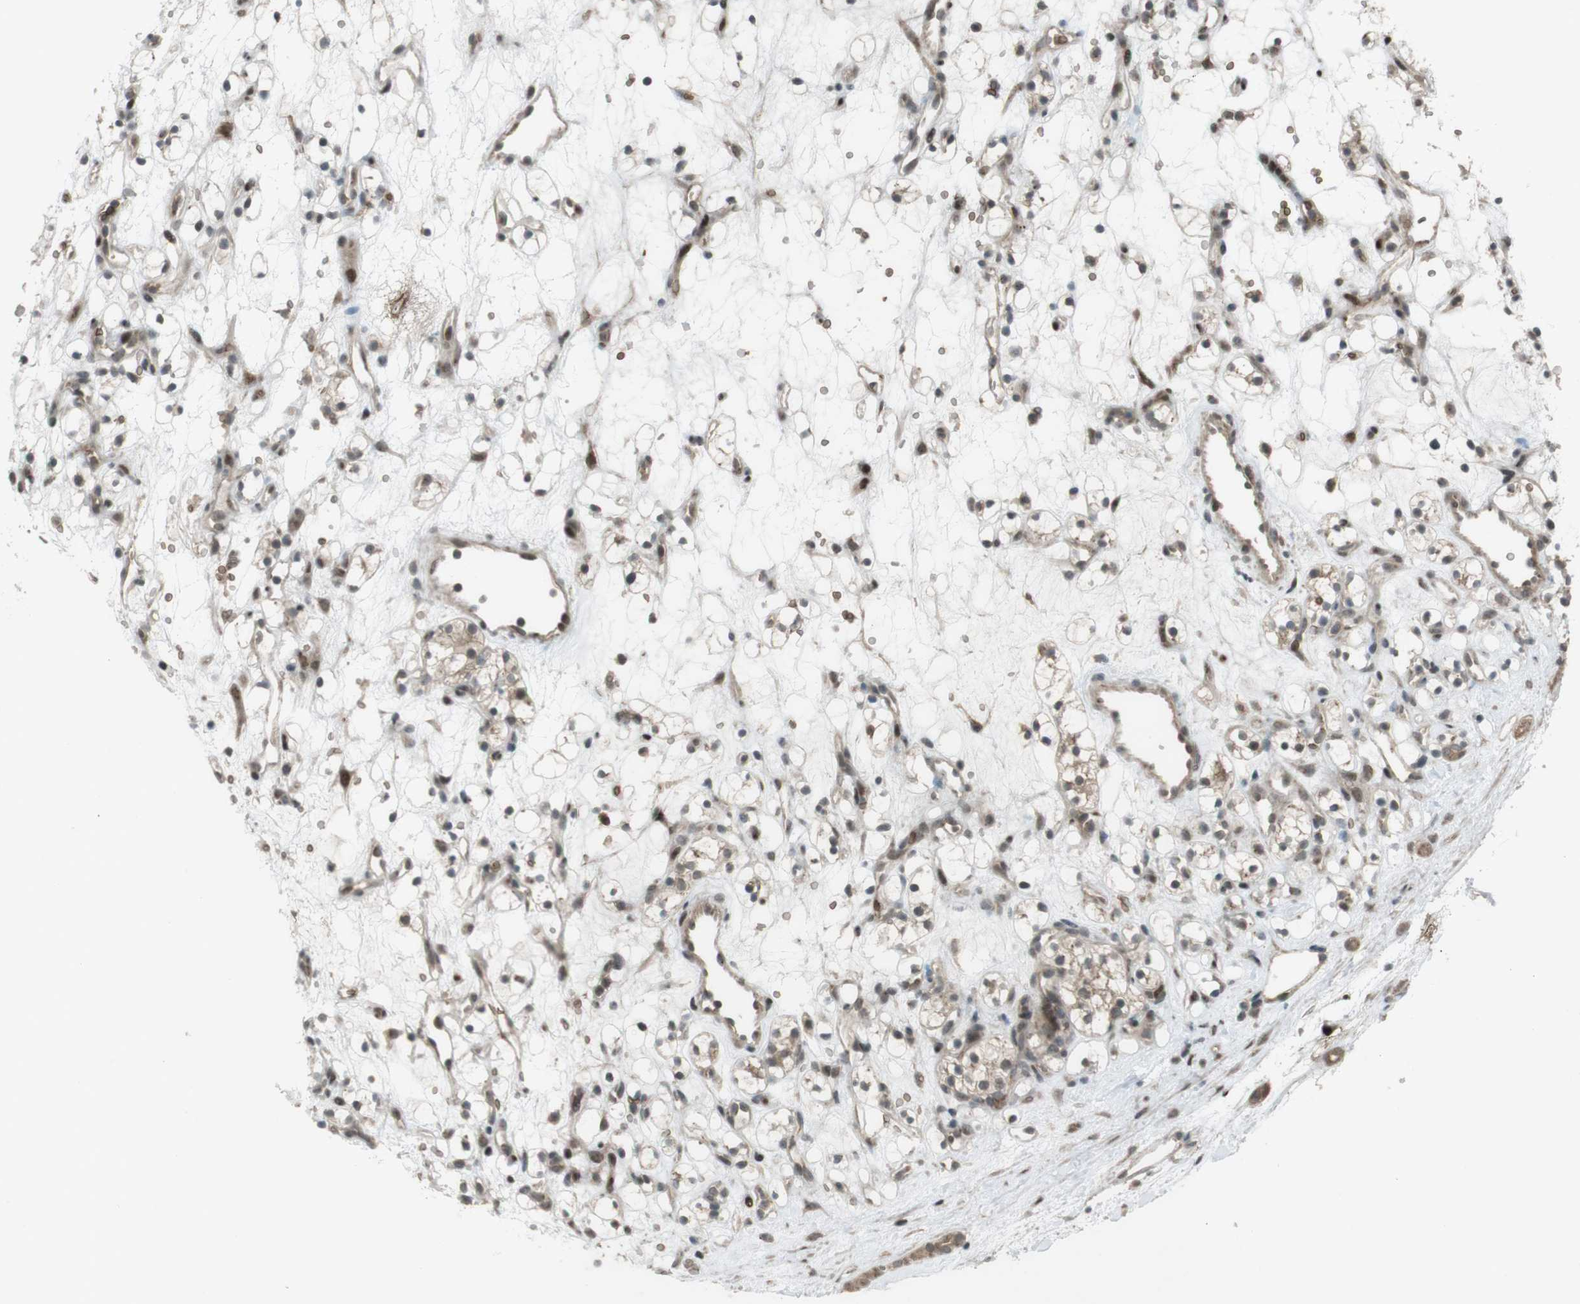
{"staining": {"intensity": "weak", "quantity": "<25%", "location": "cytoplasmic/membranous,nuclear"}, "tissue": "renal cancer", "cell_type": "Tumor cells", "image_type": "cancer", "snomed": [{"axis": "morphology", "description": "Adenocarcinoma, NOS"}, {"axis": "topography", "description": "Kidney"}], "caption": "Immunohistochemistry (IHC) photomicrograph of renal adenocarcinoma stained for a protein (brown), which demonstrates no positivity in tumor cells.", "gene": "SLITRK5", "patient": {"sex": "female", "age": 60}}